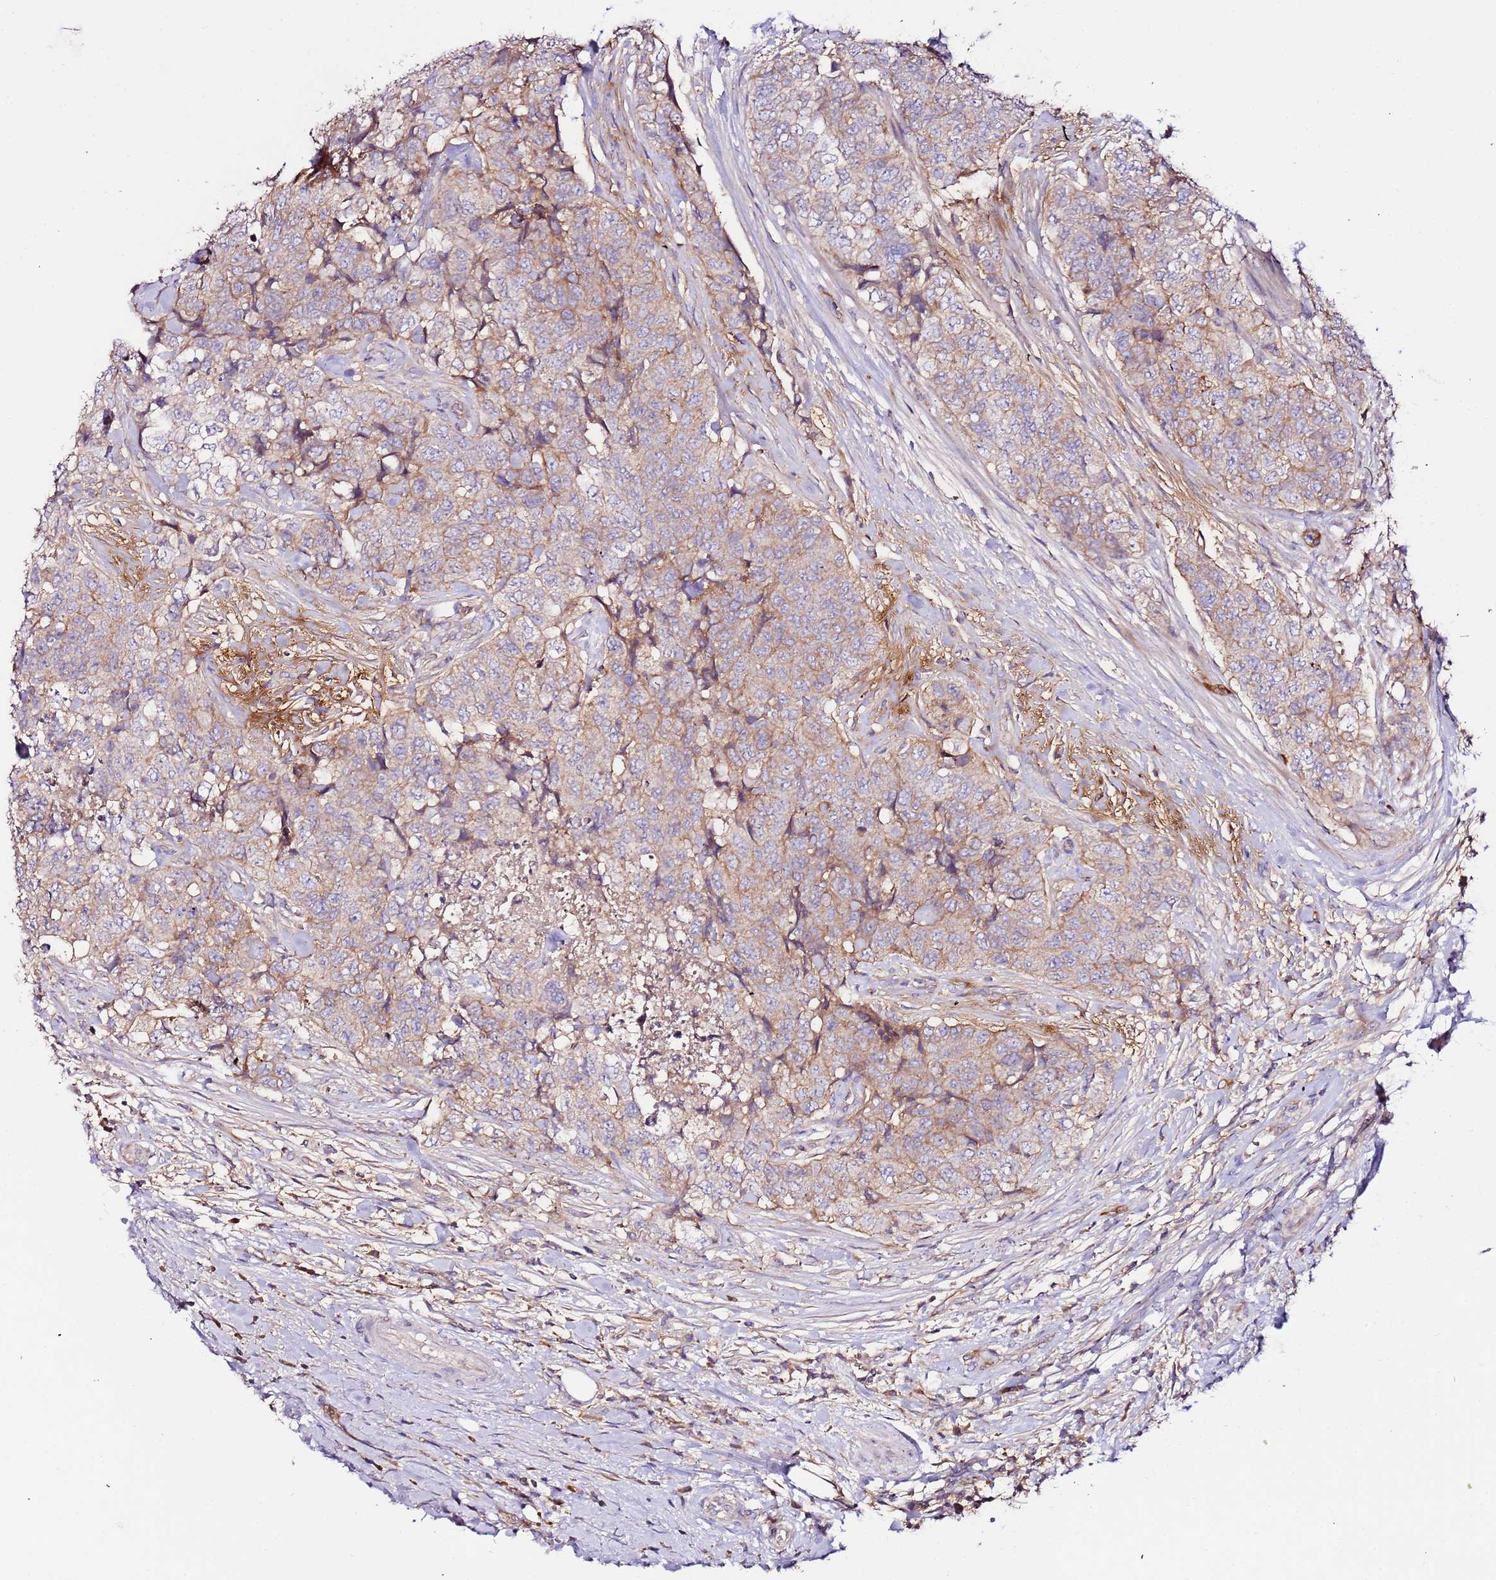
{"staining": {"intensity": "weak", "quantity": "25%-75%", "location": "cytoplasmic/membranous"}, "tissue": "urothelial cancer", "cell_type": "Tumor cells", "image_type": "cancer", "snomed": [{"axis": "morphology", "description": "Urothelial carcinoma, High grade"}, {"axis": "topography", "description": "Urinary bladder"}], "caption": "Immunohistochemistry micrograph of human urothelial cancer stained for a protein (brown), which reveals low levels of weak cytoplasmic/membranous staining in about 25%-75% of tumor cells.", "gene": "FLVCR1", "patient": {"sex": "female", "age": 78}}